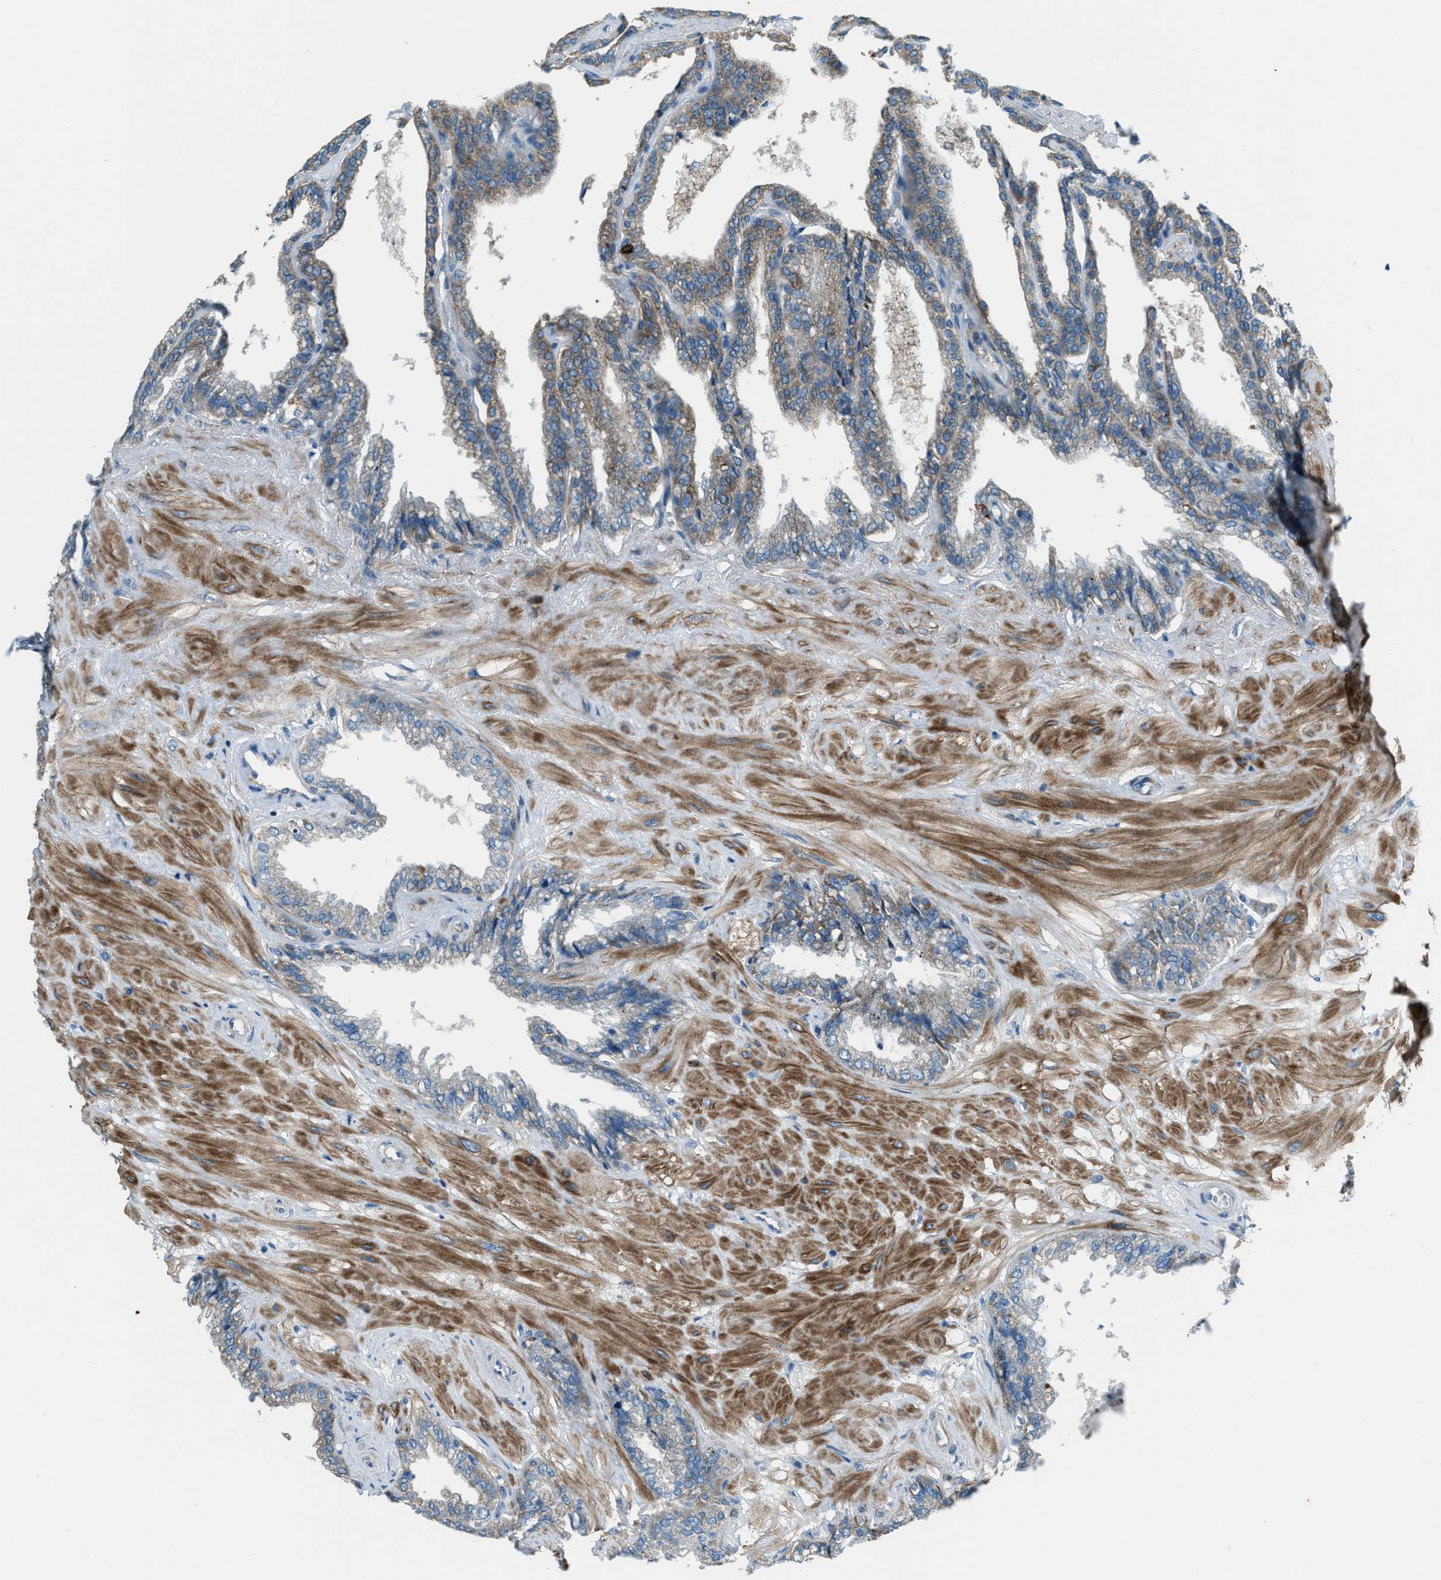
{"staining": {"intensity": "moderate", "quantity": "25%-75%", "location": "cytoplasmic/membranous"}, "tissue": "seminal vesicle", "cell_type": "Glandular cells", "image_type": "normal", "snomed": [{"axis": "morphology", "description": "Normal tissue, NOS"}, {"axis": "topography", "description": "Seminal veicle"}], "caption": "Seminal vesicle stained with DAB immunohistochemistry demonstrates medium levels of moderate cytoplasmic/membranous positivity in about 25%-75% of glandular cells.", "gene": "SVIL", "patient": {"sex": "male", "age": 46}}